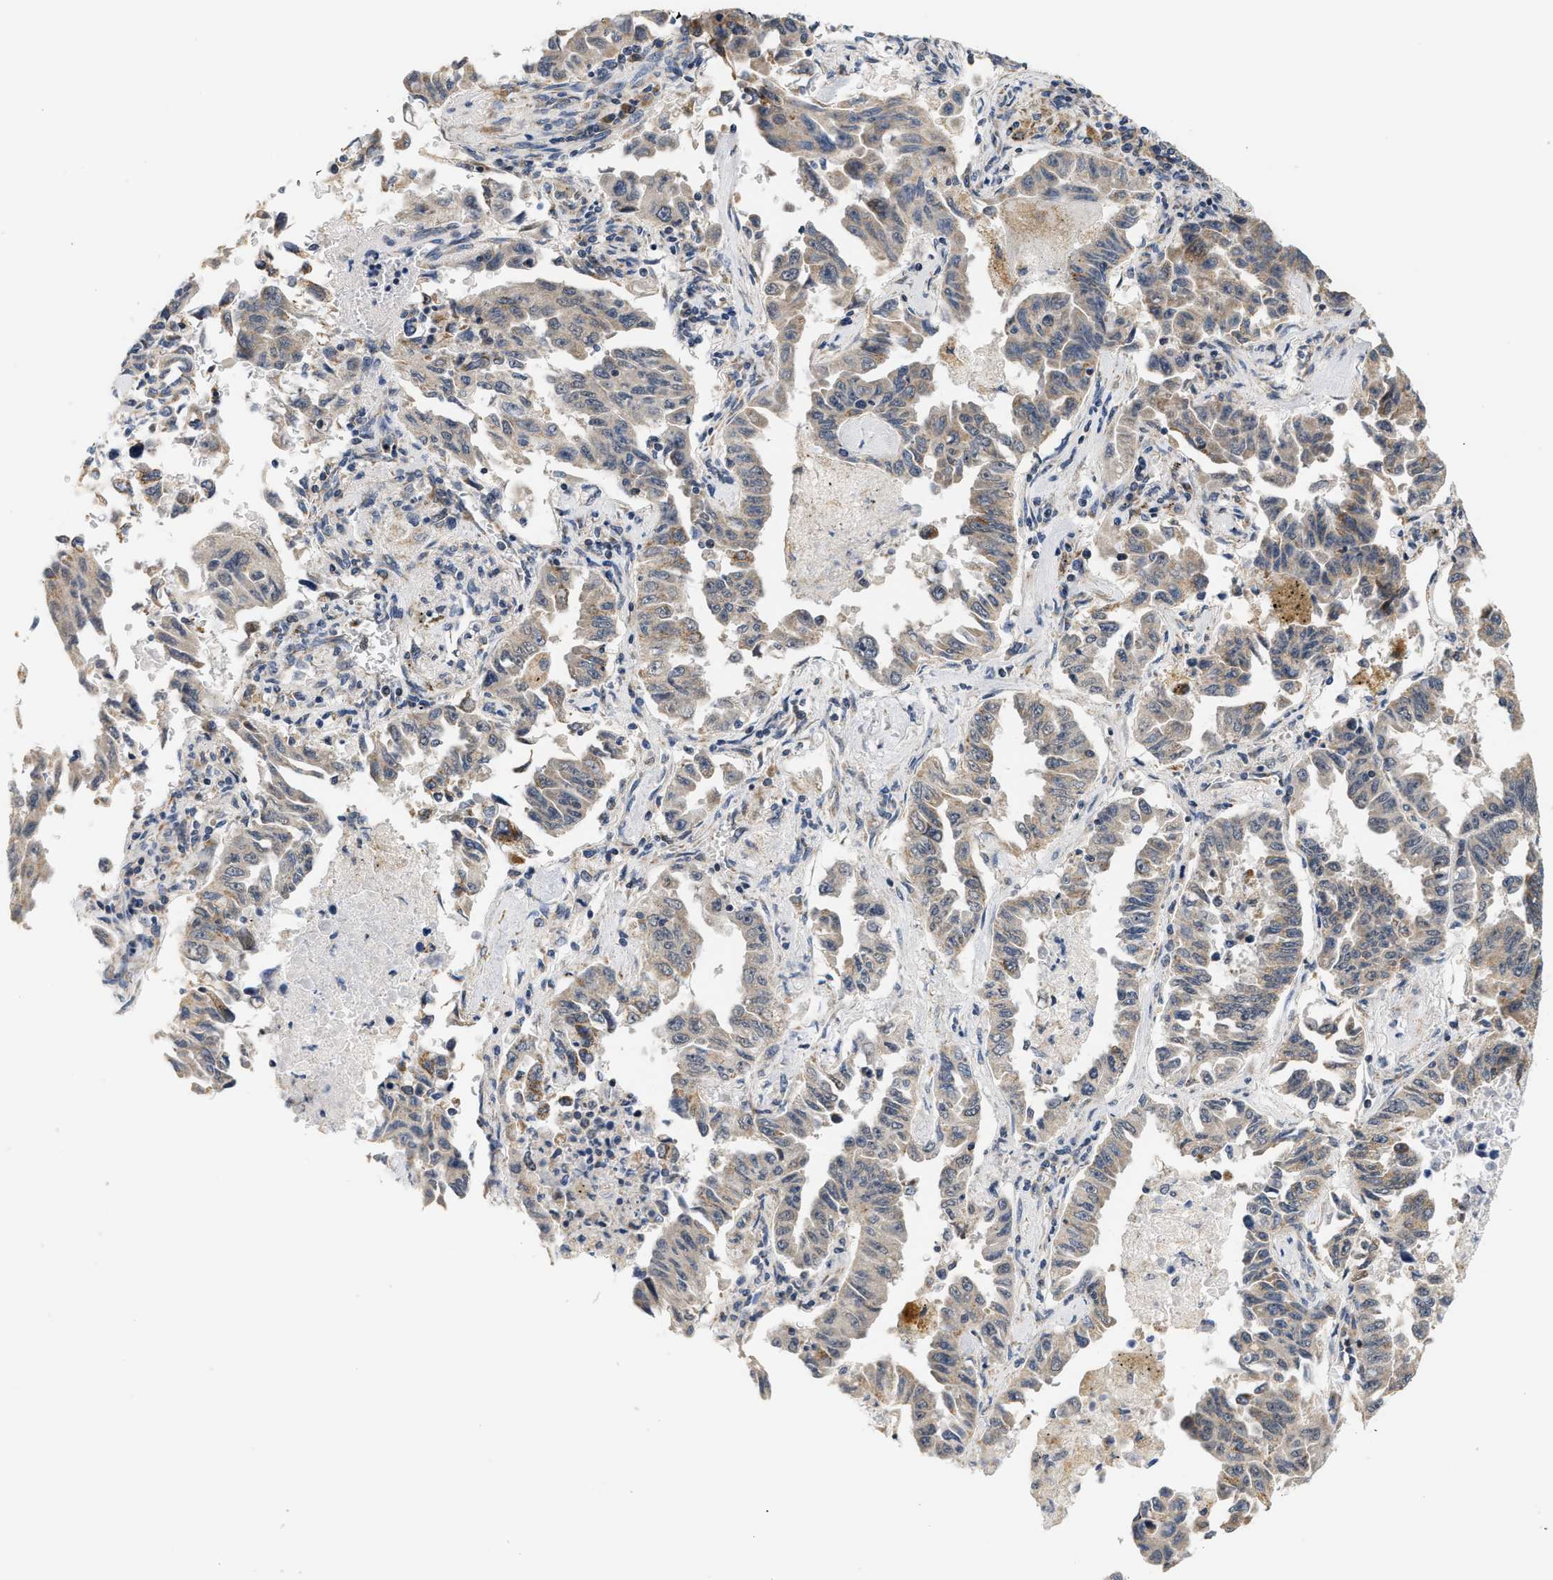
{"staining": {"intensity": "weak", "quantity": "25%-75%", "location": "cytoplasmic/membranous"}, "tissue": "lung cancer", "cell_type": "Tumor cells", "image_type": "cancer", "snomed": [{"axis": "morphology", "description": "Adenocarcinoma, NOS"}, {"axis": "topography", "description": "Lung"}], "caption": "IHC (DAB (3,3'-diaminobenzidine)) staining of lung cancer demonstrates weak cytoplasmic/membranous protein expression in approximately 25%-75% of tumor cells.", "gene": "GIGYF1", "patient": {"sex": "female", "age": 51}}